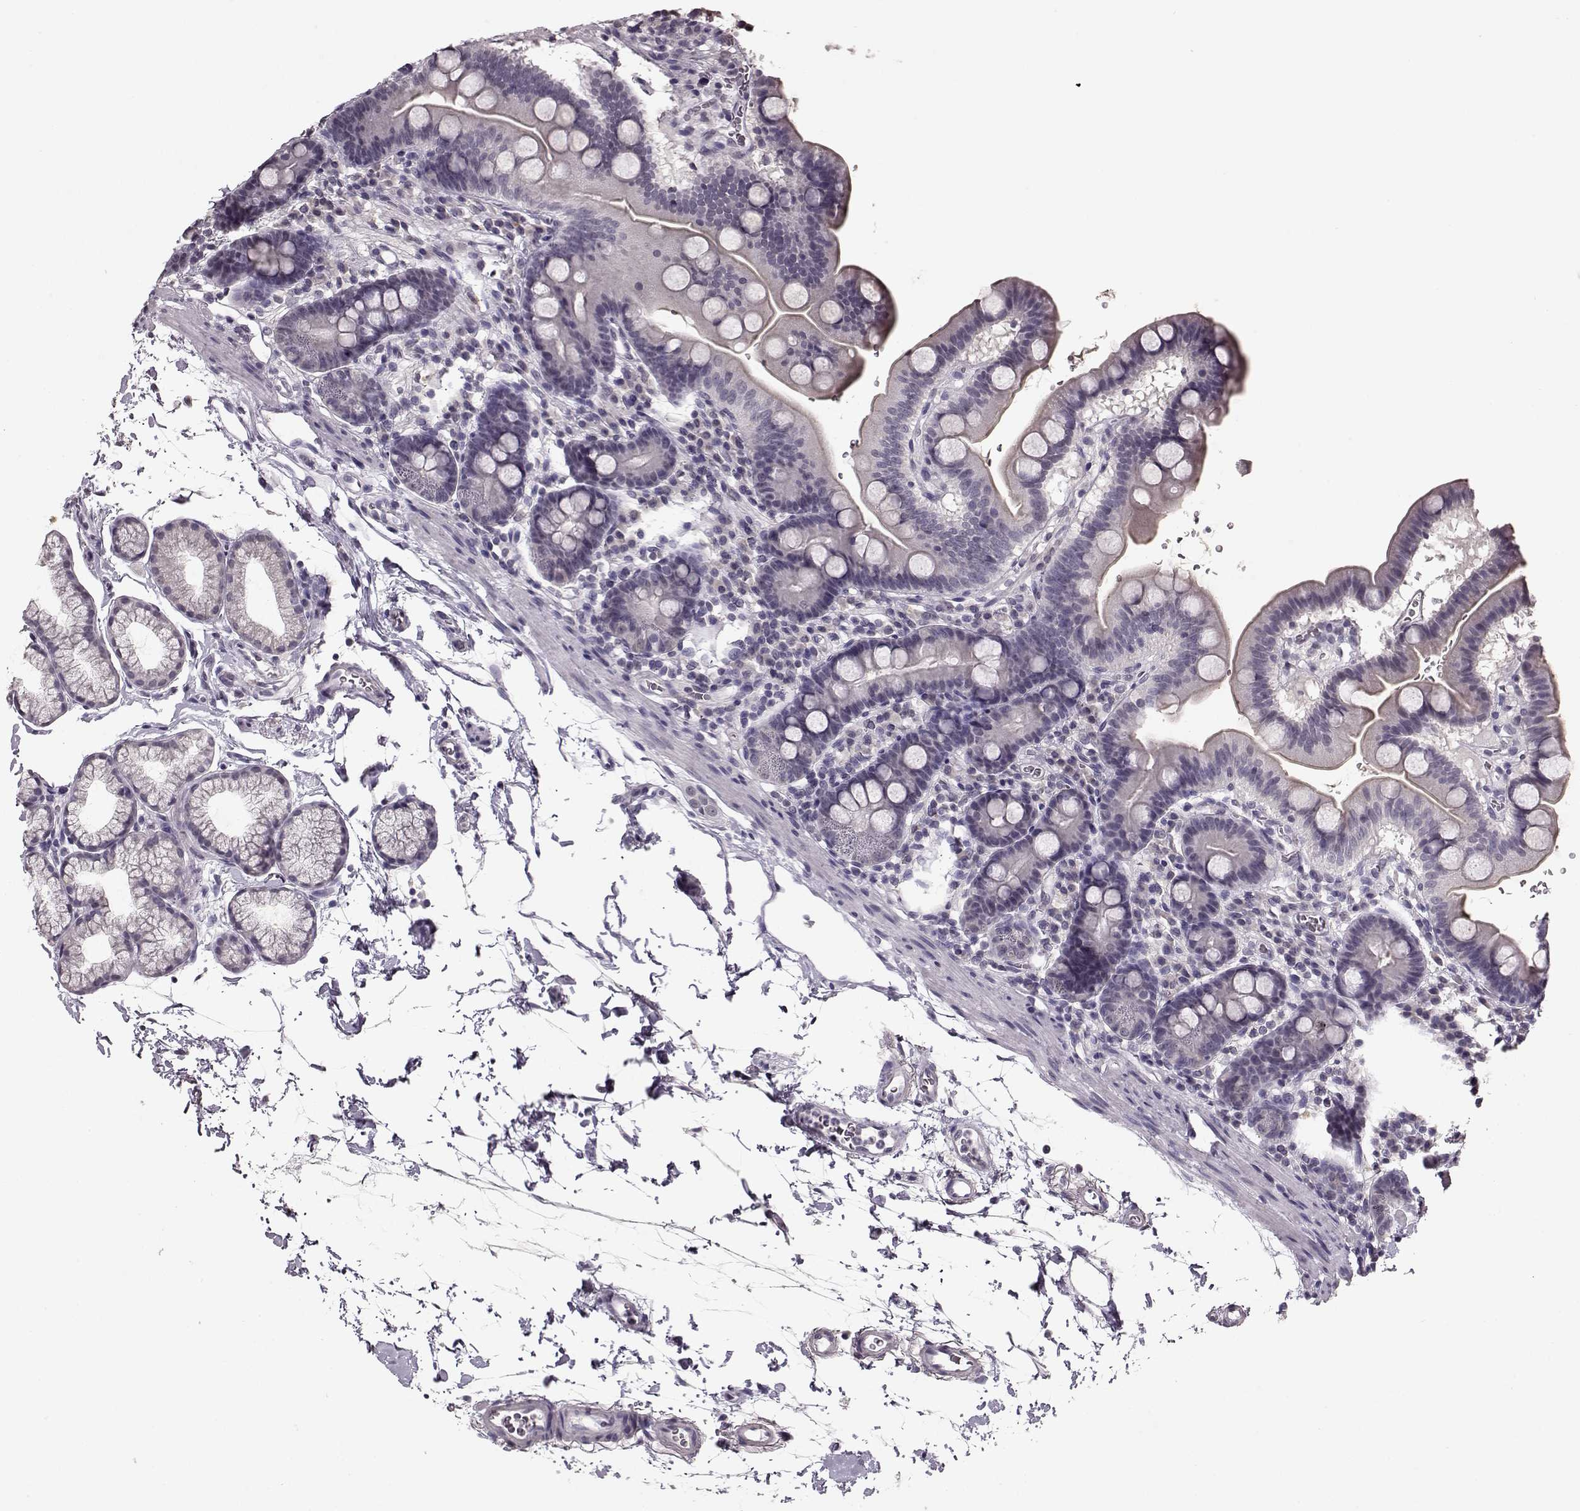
{"staining": {"intensity": "weak", "quantity": "<25%", "location": "cytoplasmic/membranous"}, "tissue": "duodenum", "cell_type": "Glandular cells", "image_type": "normal", "snomed": [{"axis": "morphology", "description": "Normal tissue, NOS"}, {"axis": "topography", "description": "Duodenum"}], "caption": "The histopathology image demonstrates no significant expression in glandular cells of duodenum.", "gene": "RP1L1", "patient": {"sex": "male", "age": 59}}